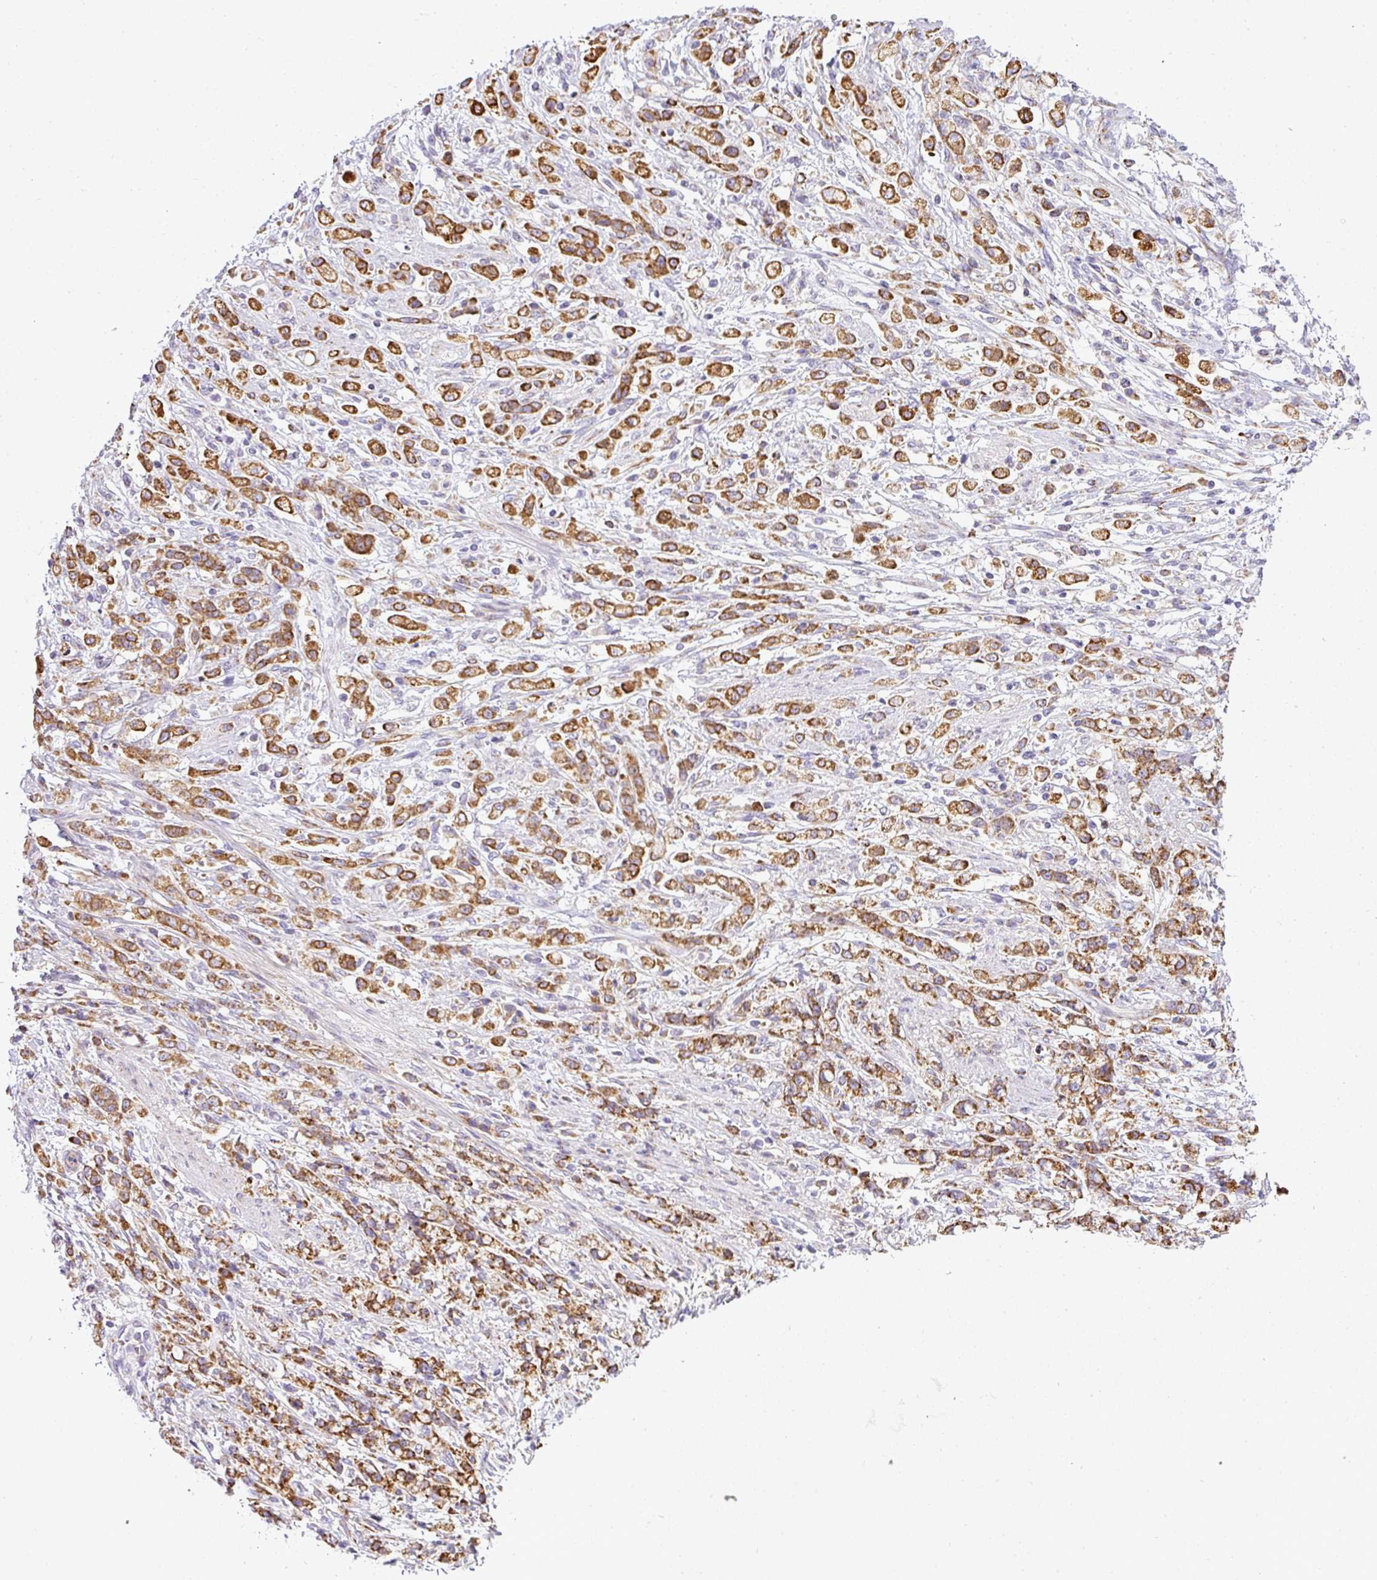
{"staining": {"intensity": "strong", "quantity": ">75%", "location": "cytoplasmic/membranous"}, "tissue": "stomach cancer", "cell_type": "Tumor cells", "image_type": "cancer", "snomed": [{"axis": "morphology", "description": "Adenocarcinoma, NOS"}, {"axis": "topography", "description": "Stomach"}], "caption": "Tumor cells display high levels of strong cytoplasmic/membranous positivity in about >75% of cells in stomach cancer (adenocarcinoma).", "gene": "ANKRD18A", "patient": {"sex": "female", "age": 60}}